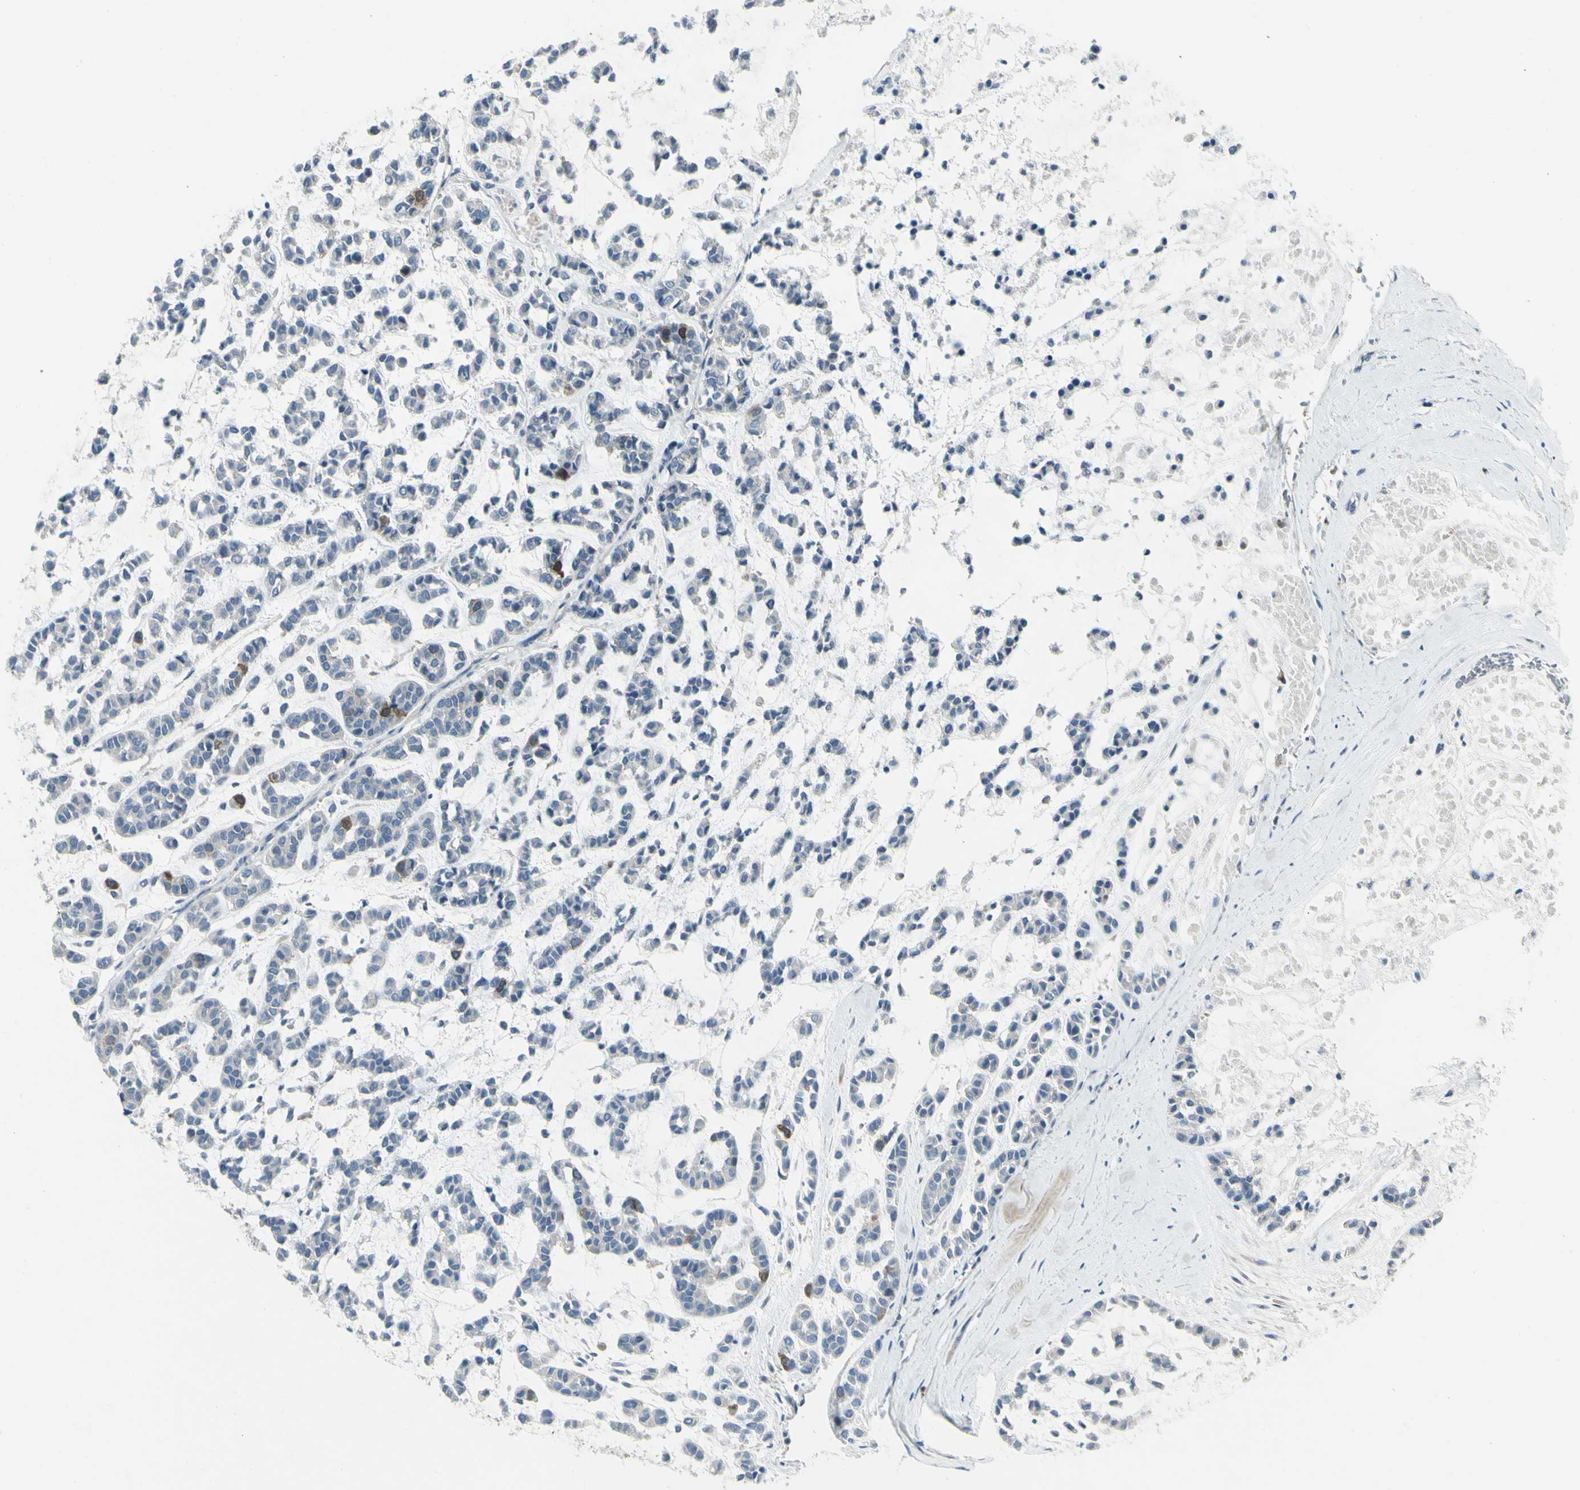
{"staining": {"intensity": "moderate", "quantity": "<25%", "location": "cytoplasmic/membranous"}, "tissue": "head and neck cancer", "cell_type": "Tumor cells", "image_type": "cancer", "snomed": [{"axis": "morphology", "description": "Adenocarcinoma, NOS"}, {"axis": "morphology", "description": "Adenoma, NOS"}, {"axis": "topography", "description": "Head-Neck"}], "caption": "Moderate cytoplasmic/membranous positivity for a protein is seen in approximately <25% of tumor cells of head and neck cancer (adenocarcinoma) using immunohistochemistry (IHC).", "gene": "CCNB2", "patient": {"sex": "female", "age": 55}}